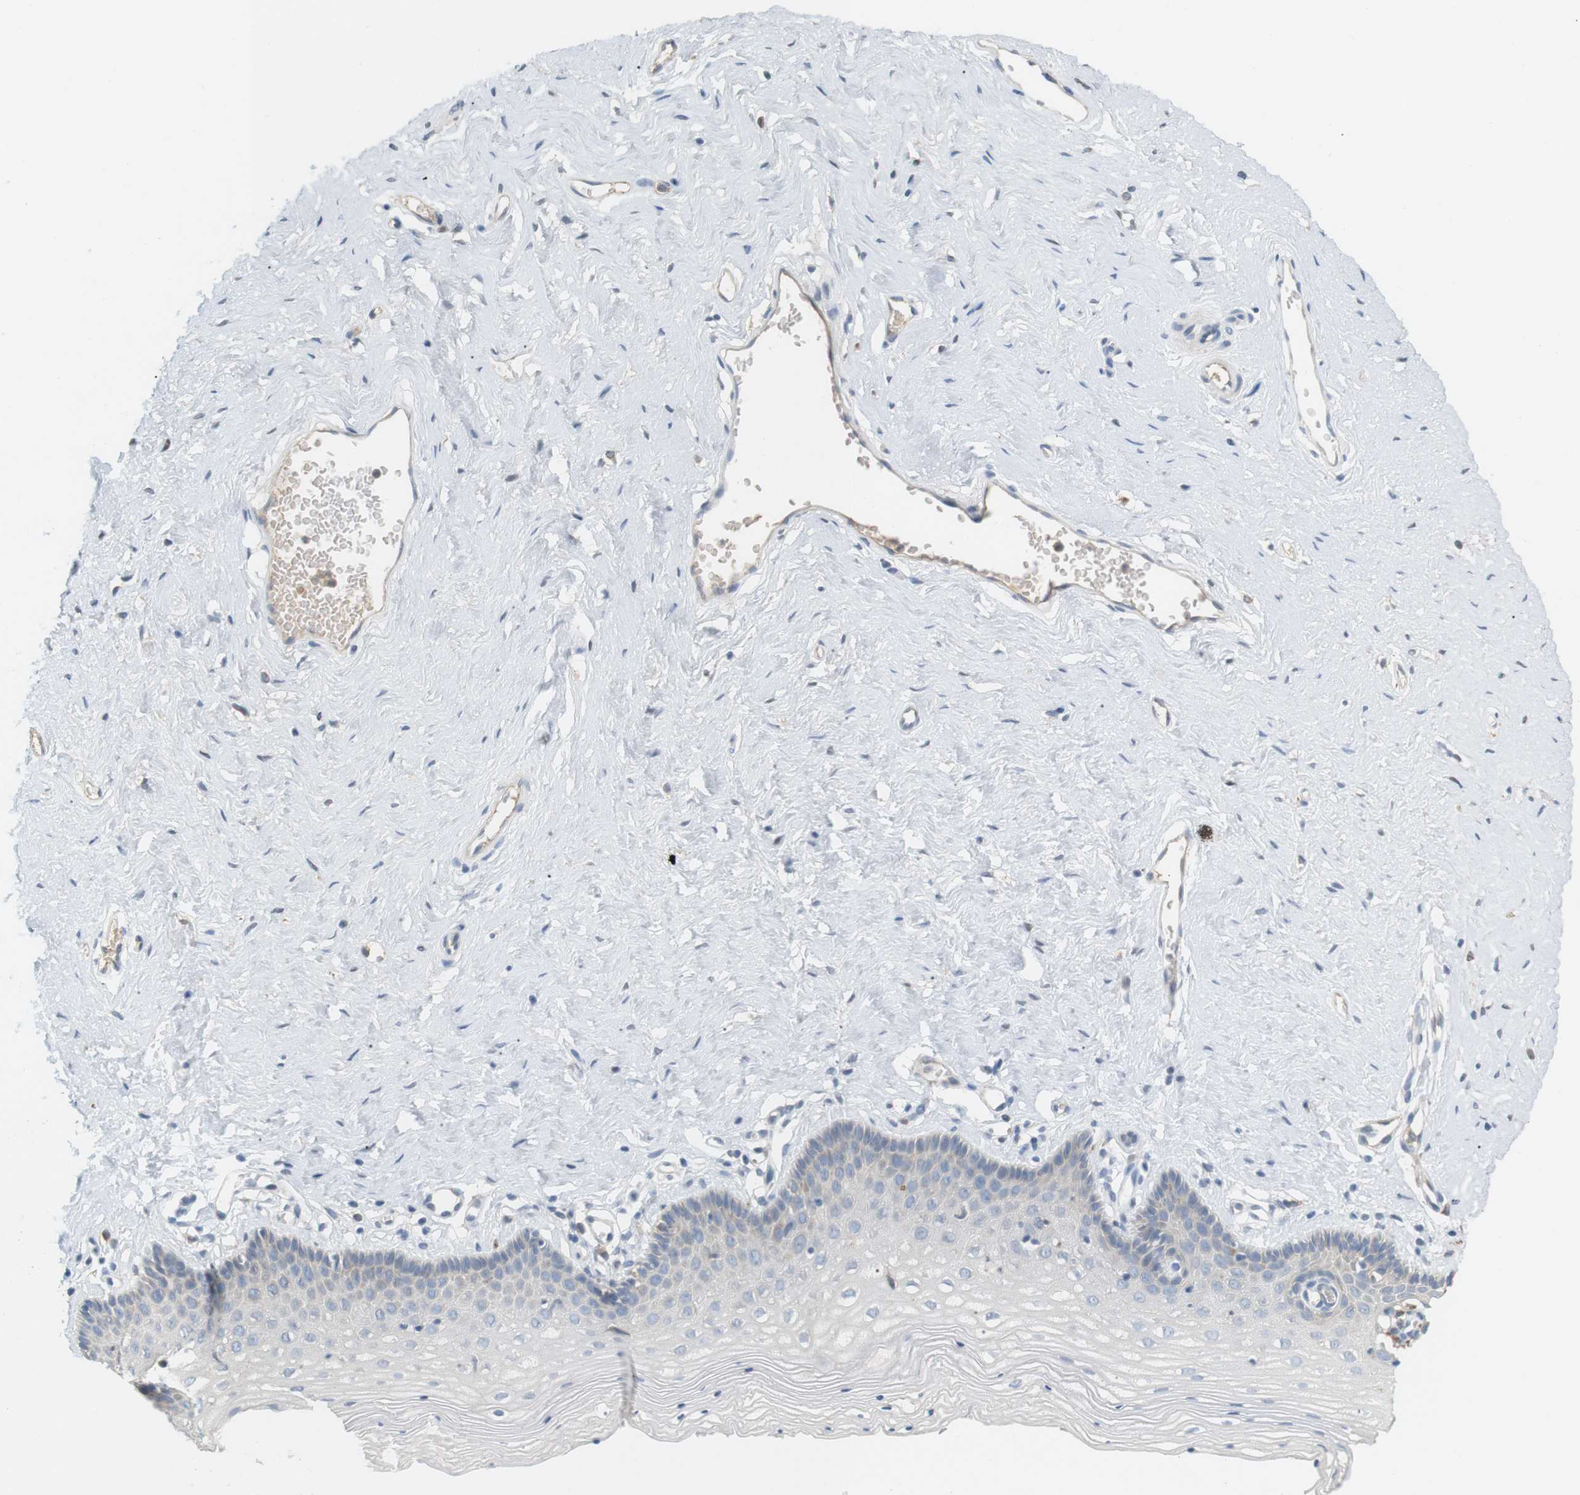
{"staining": {"intensity": "negative", "quantity": "none", "location": "none"}, "tissue": "vagina", "cell_type": "Squamous epithelial cells", "image_type": "normal", "snomed": [{"axis": "morphology", "description": "Normal tissue, NOS"}, {"axis": "topography", "description": "Vagina"}], "caption": "Immunohistochemical staining of unremarkable vagina exhibits no significant staining in squamous epithelial cells.", "gene": "CD300E", "patient": {"sex": "female", "age": 32}}